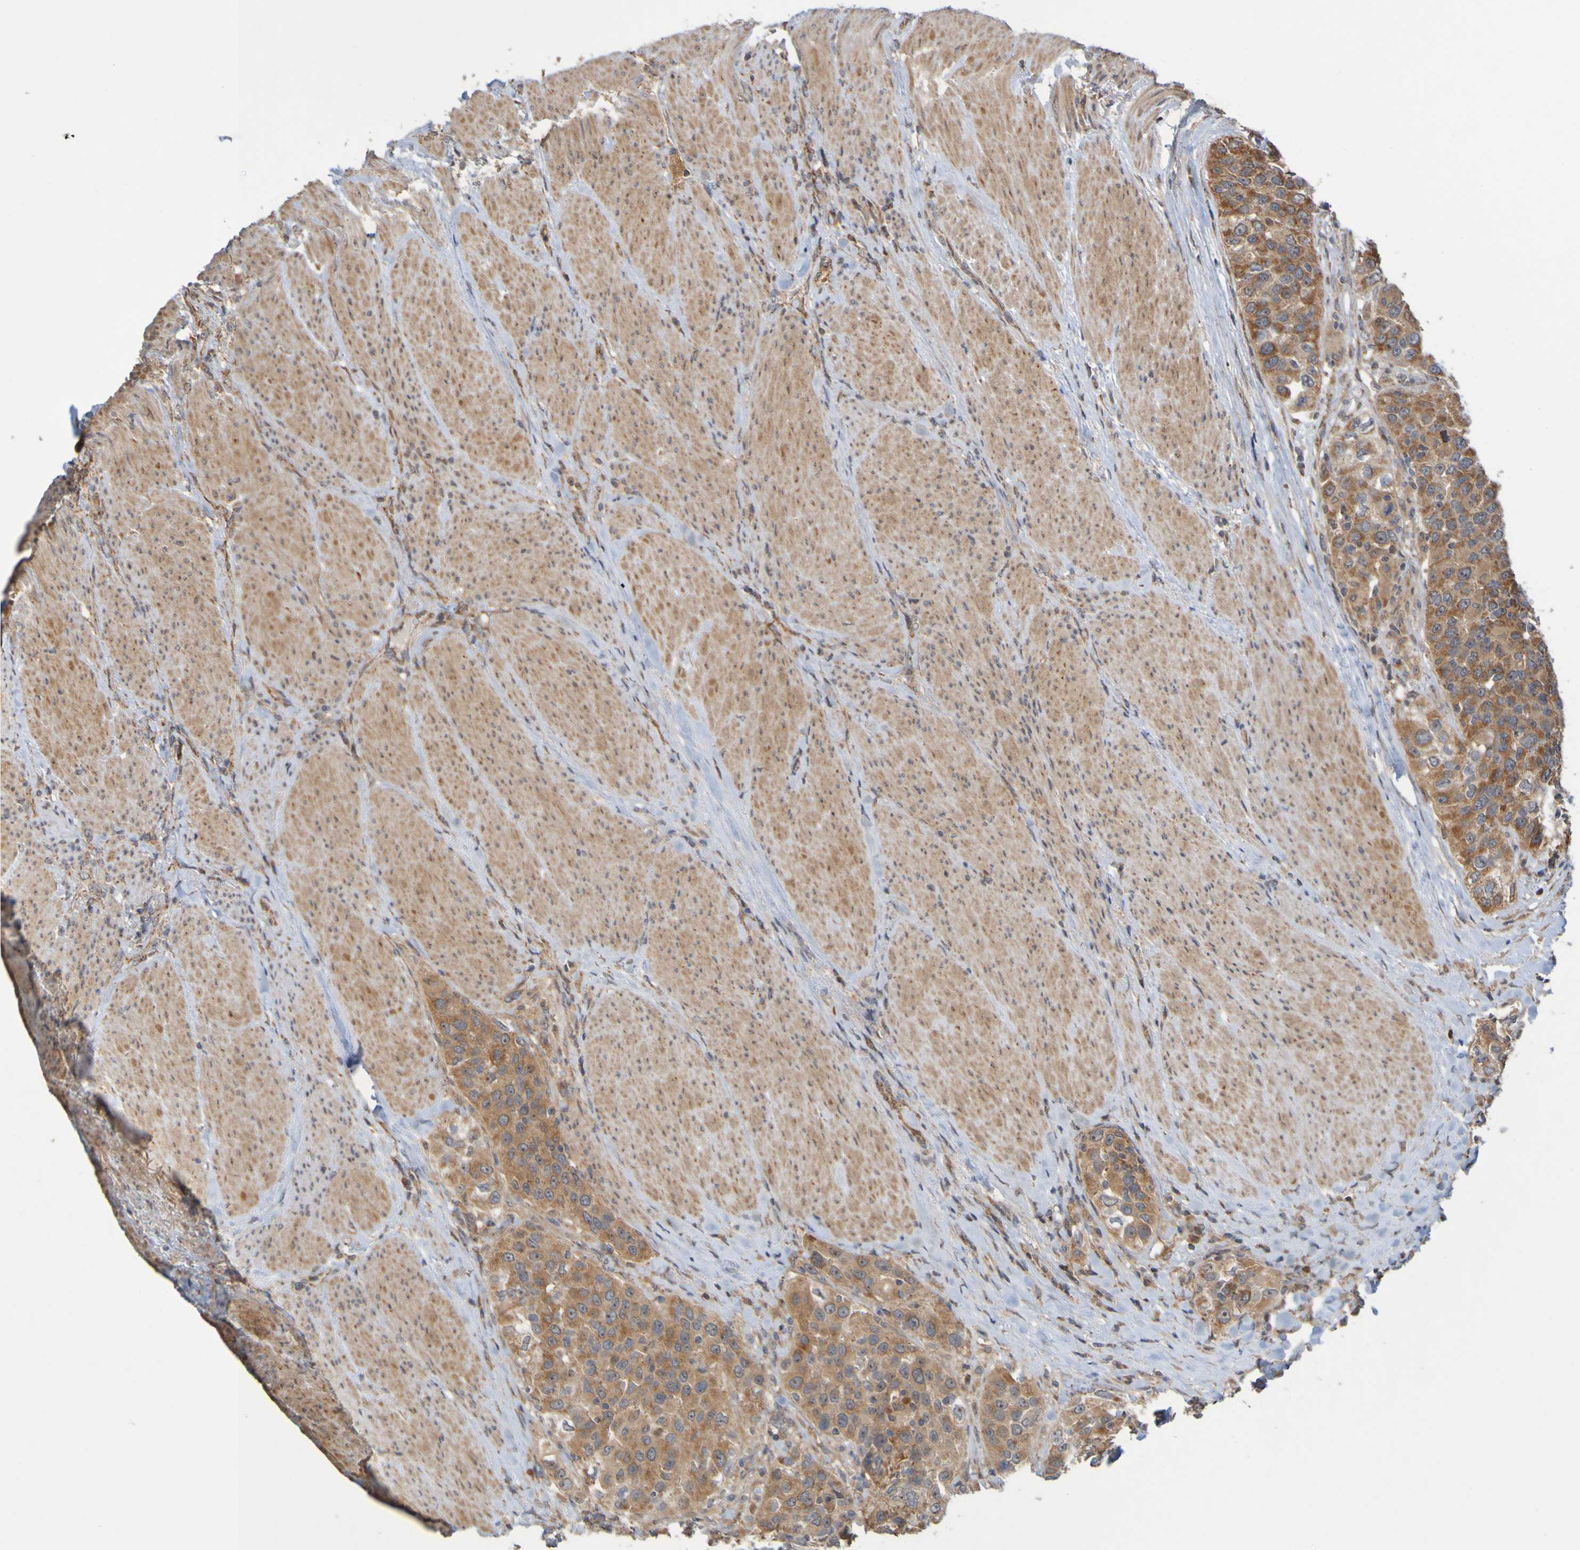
{"staining": {"intensity": "moderate", "quantity": ">75%", "location": "cytoplasmic/membranous"}, "tissue": "urothelial cancer", "cell_type": "Tumor cells", "image_type": "cancer", "snomed": [{"axis": "morphology", "description": "Urothelial carcinoma, High grade"}, {"axis": "topography", "description": "Urinary bladder"}], "caption": "This photomicrograph demonstrates immunohistochemistry (IHC) staining of human urothelial cancer, with medium moderate cytoplasmic/membranous positivity in about >75% of tumor cells.", "gene": "TMBIM1", "patient": {"sex": "female", "age": 80}}